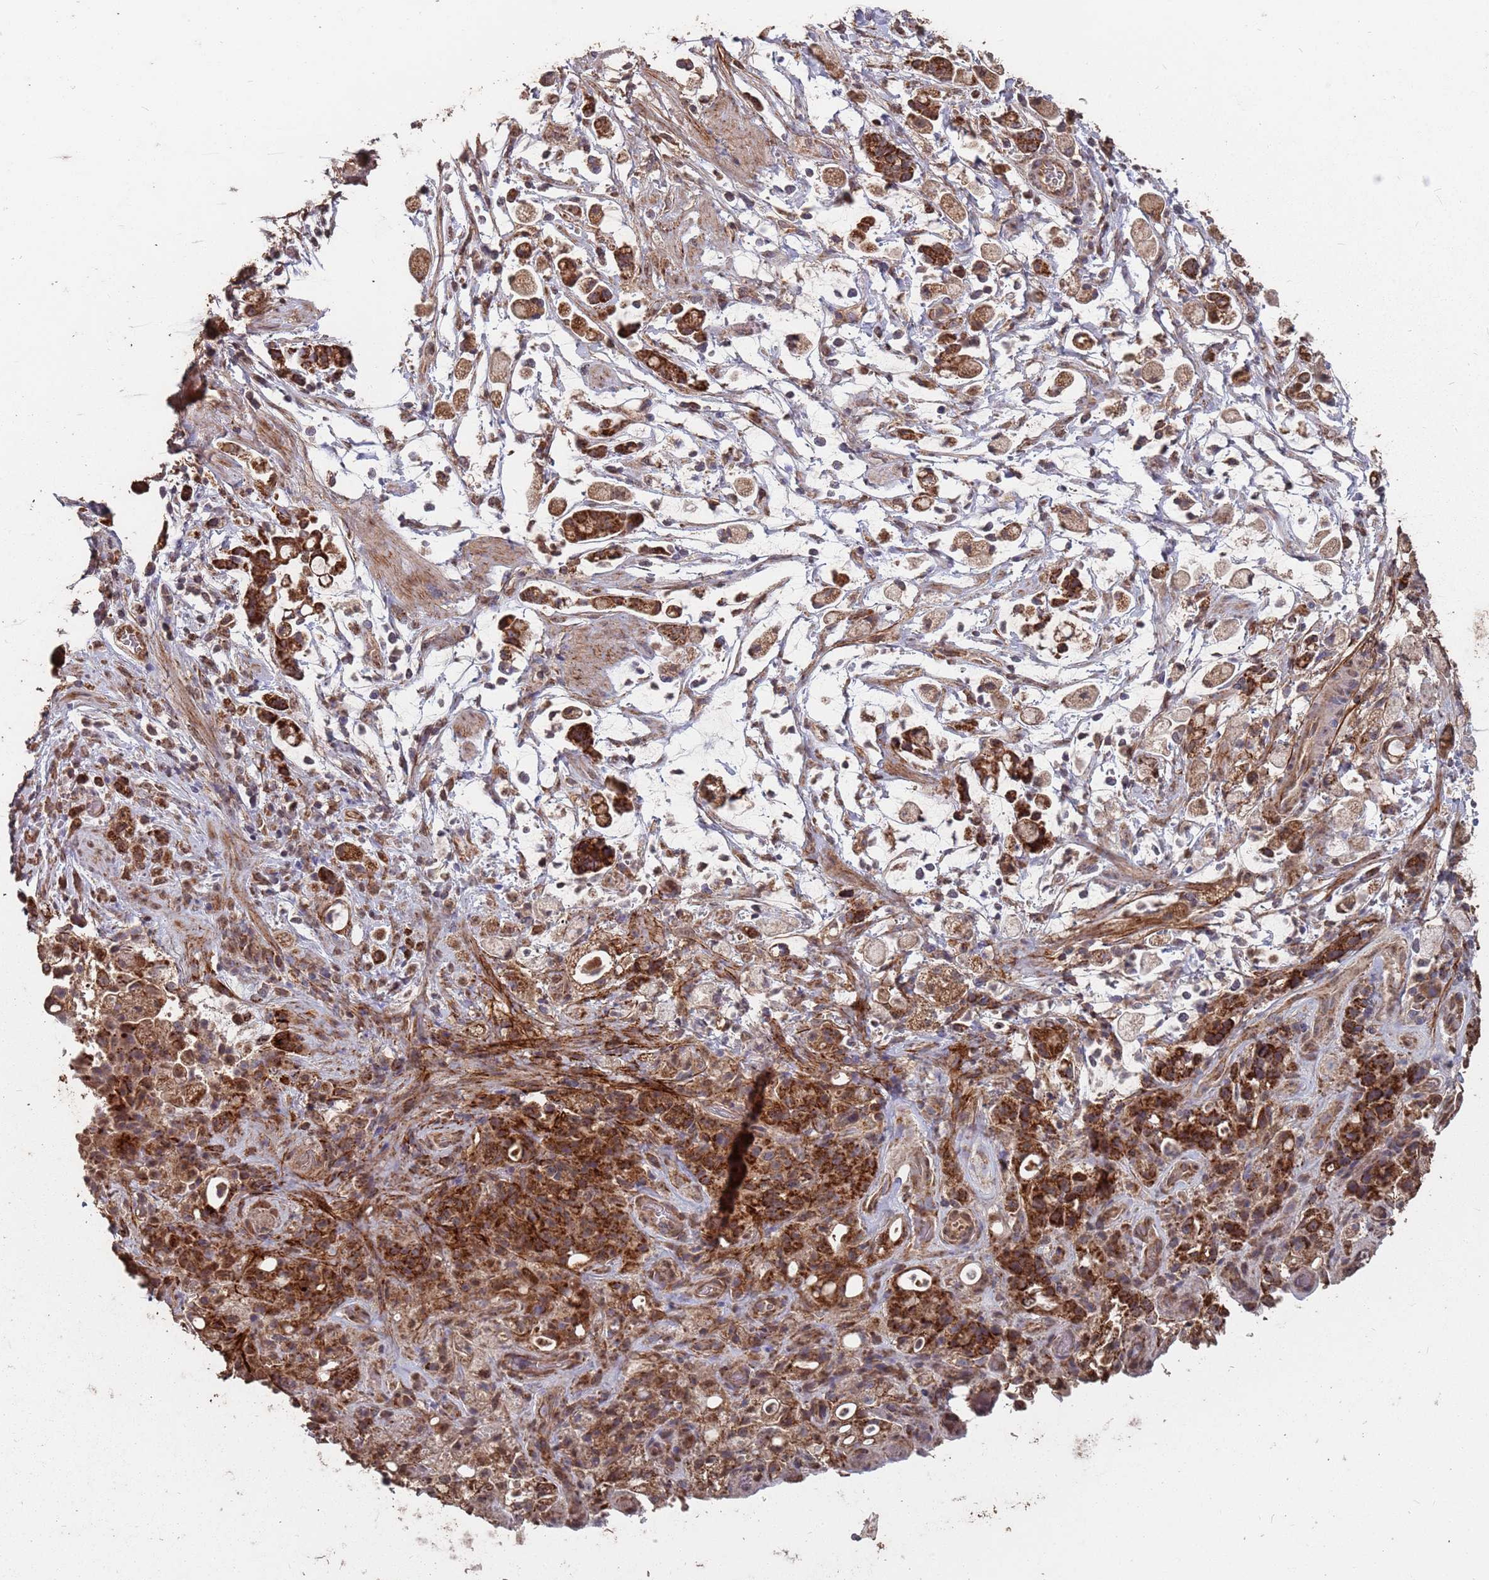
{"staining": {"intensity": "strong", "quantity": ">75%", "location": "cytoplasmic/membranous"}, "tissue": "stomach cancer", "cell_type": "Tumor cells", "image_type": "cancer", "snomed": [{"axis": "morphology", "description": "Adenocarcinoma, NOS"}, {"axis": "topography", "description": "Stomach"}], "caption": "Strong cytoplasmic/membranous protein expression is appreciated in about >75% of tumor cells in stomach cancer (adenocarcinoma).", "gene": "PRORP", "patient": {"sex": "female", "age": 60}}